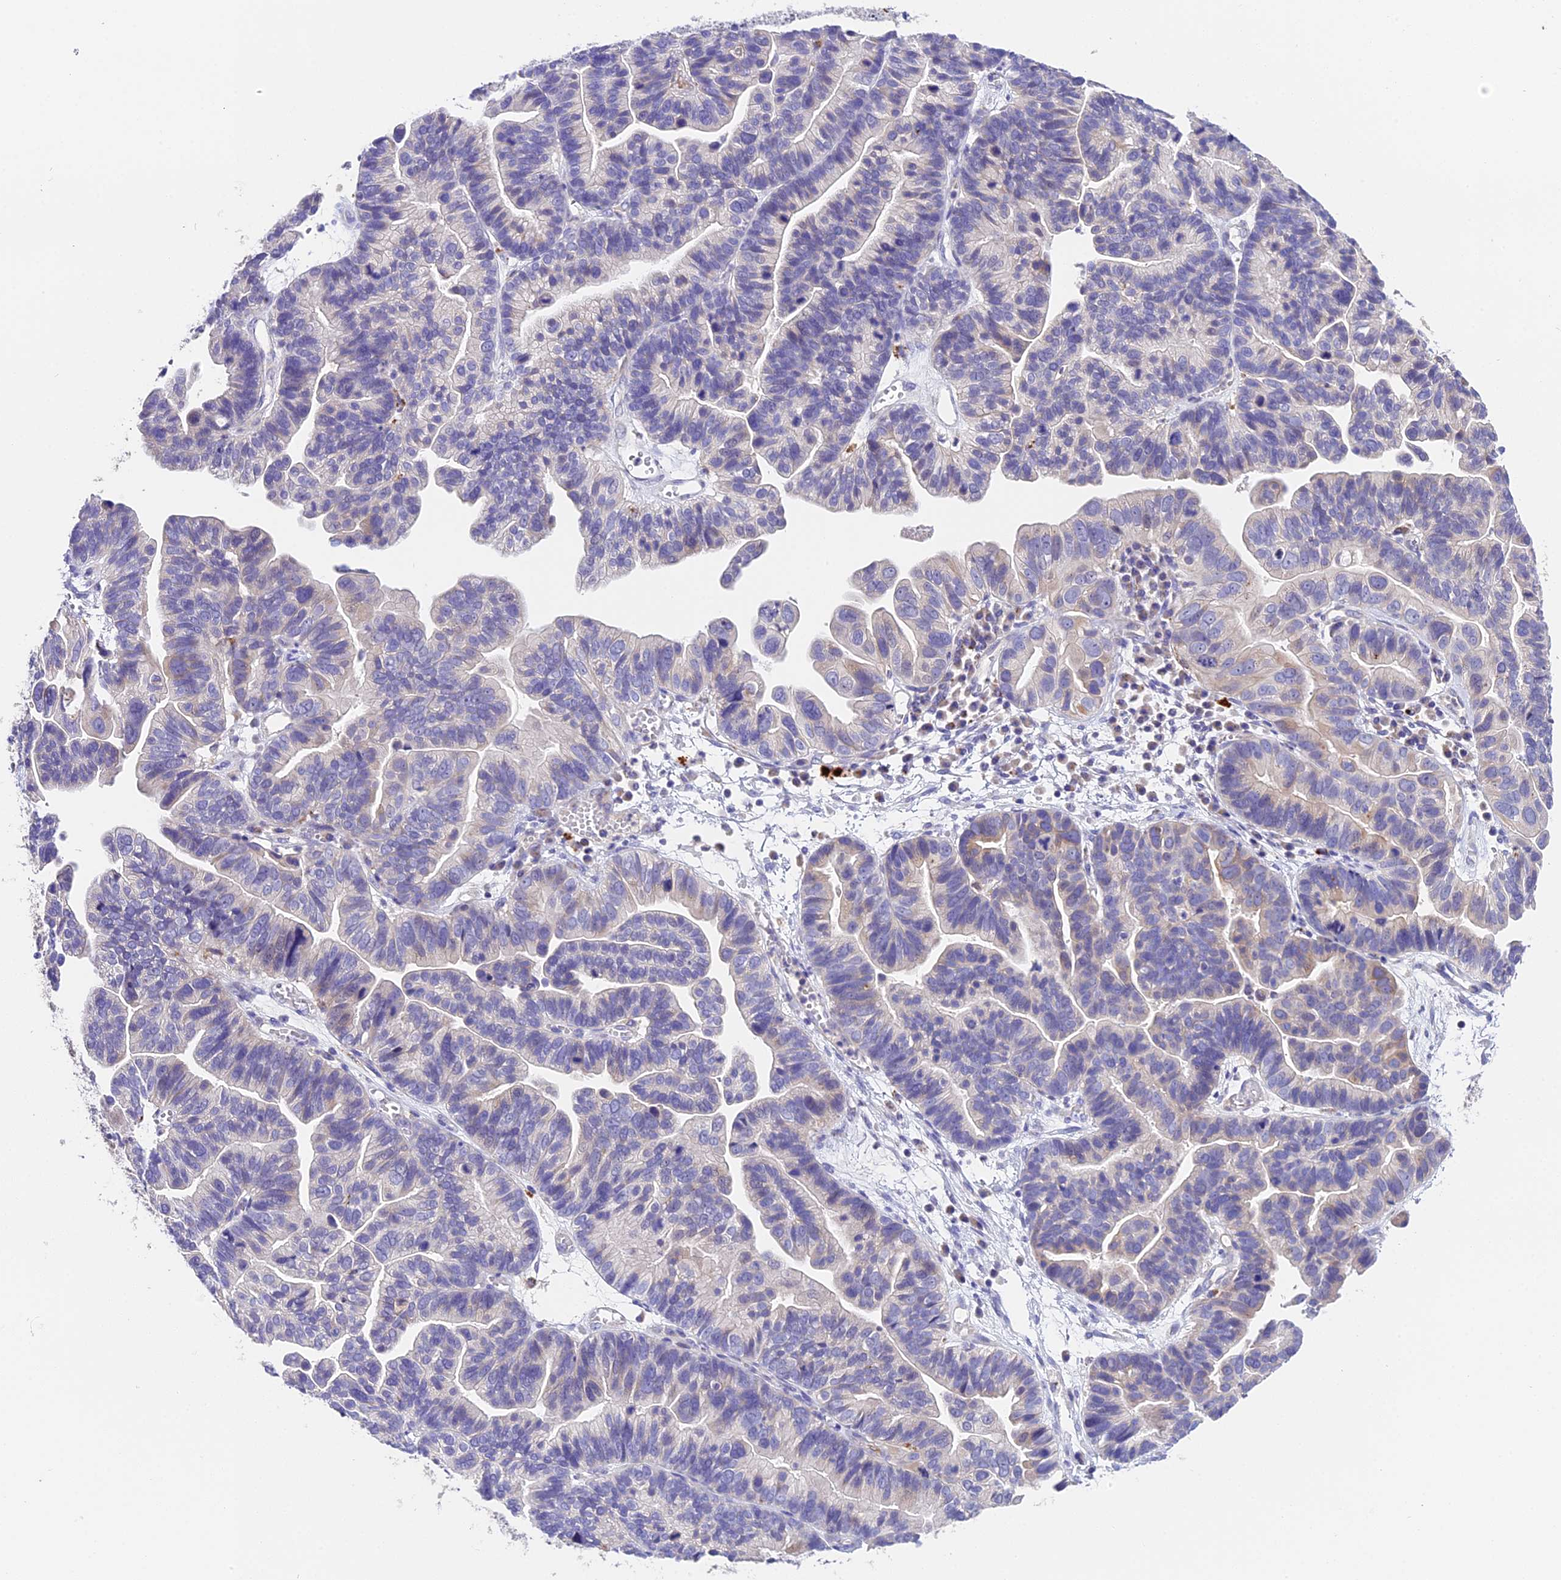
{"staining": {"intensity": "negative", "quantity": "none", "location": "none"}, "tissue": "ovarian cancer", "cell_type": "Tumor cells", "image_type": "cancer", "snomed": [{"axis": "morphology", "description": "Cystadenocarcinoma, serous, NOS"}, {"axis": "topography", "description": "Ovary"}], "caption": "There is no significant expression in tumor cells of ovarian serous cystadenocarcinoma. (IHC, brightfield microscopy, high magnification).", "gene": "LYPD6", "patient": {"sex": "female", "age": 56}}